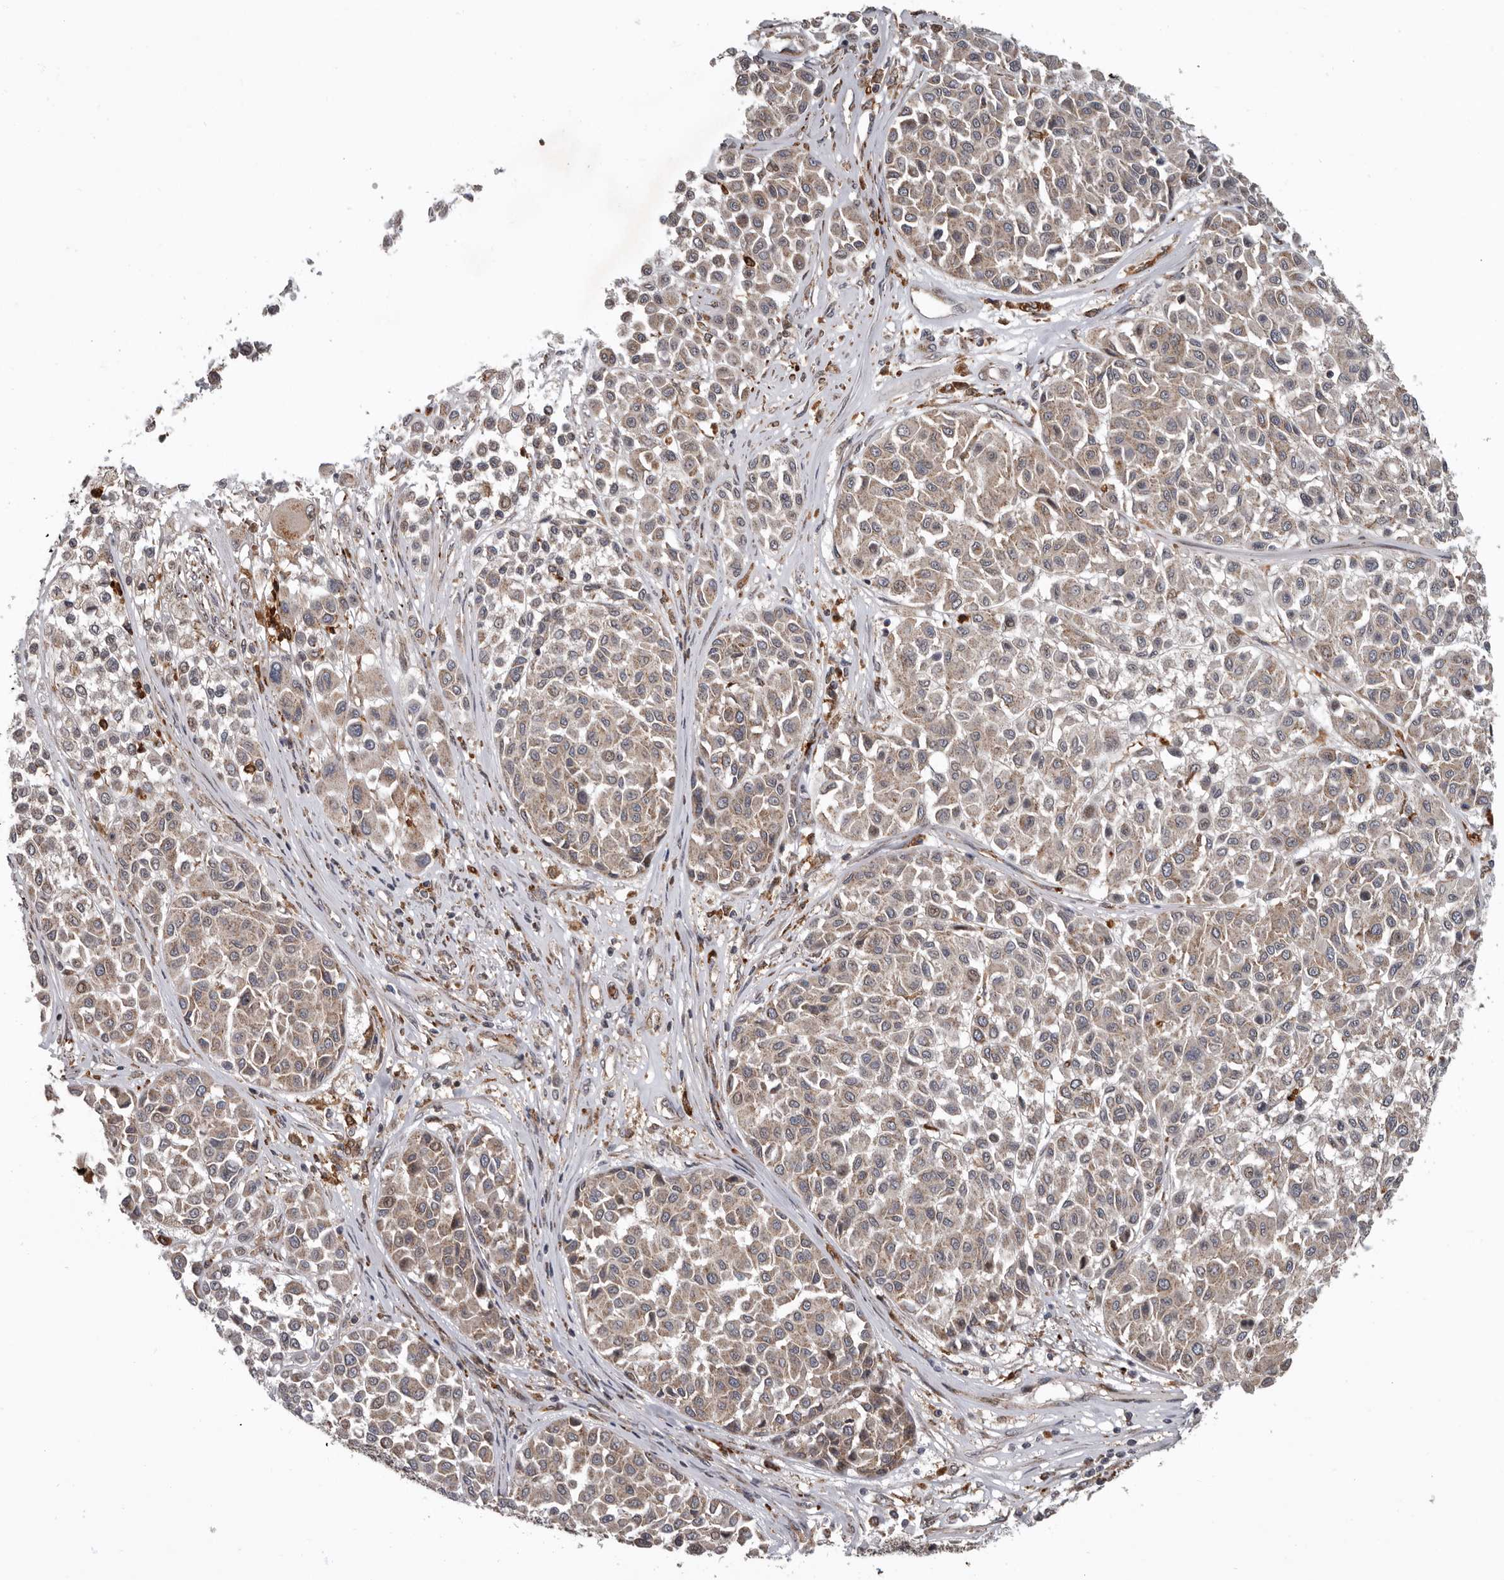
{"staining": {"intensity": "weak", "quantity": ">75%", "location": "cytoplasmic/membranous"}, "tissue": "melanoma", "cell_type": "Tumor cells", "image_type": "cancer", "snomed": [{"axis": "morphology", "description": "Malignant melanoma, Metastatic site"}, {"axis": "topography", "description": "Soft tissue"}], "caption": "Protein positivity by immunohistochemistry displays weak cytoplasmic/membranous staining in about >75% of tumor cells in malignant melanoma (metastatic site).", "gene": "FGFR4", "patient": {"sex": "male", "age": 41}}